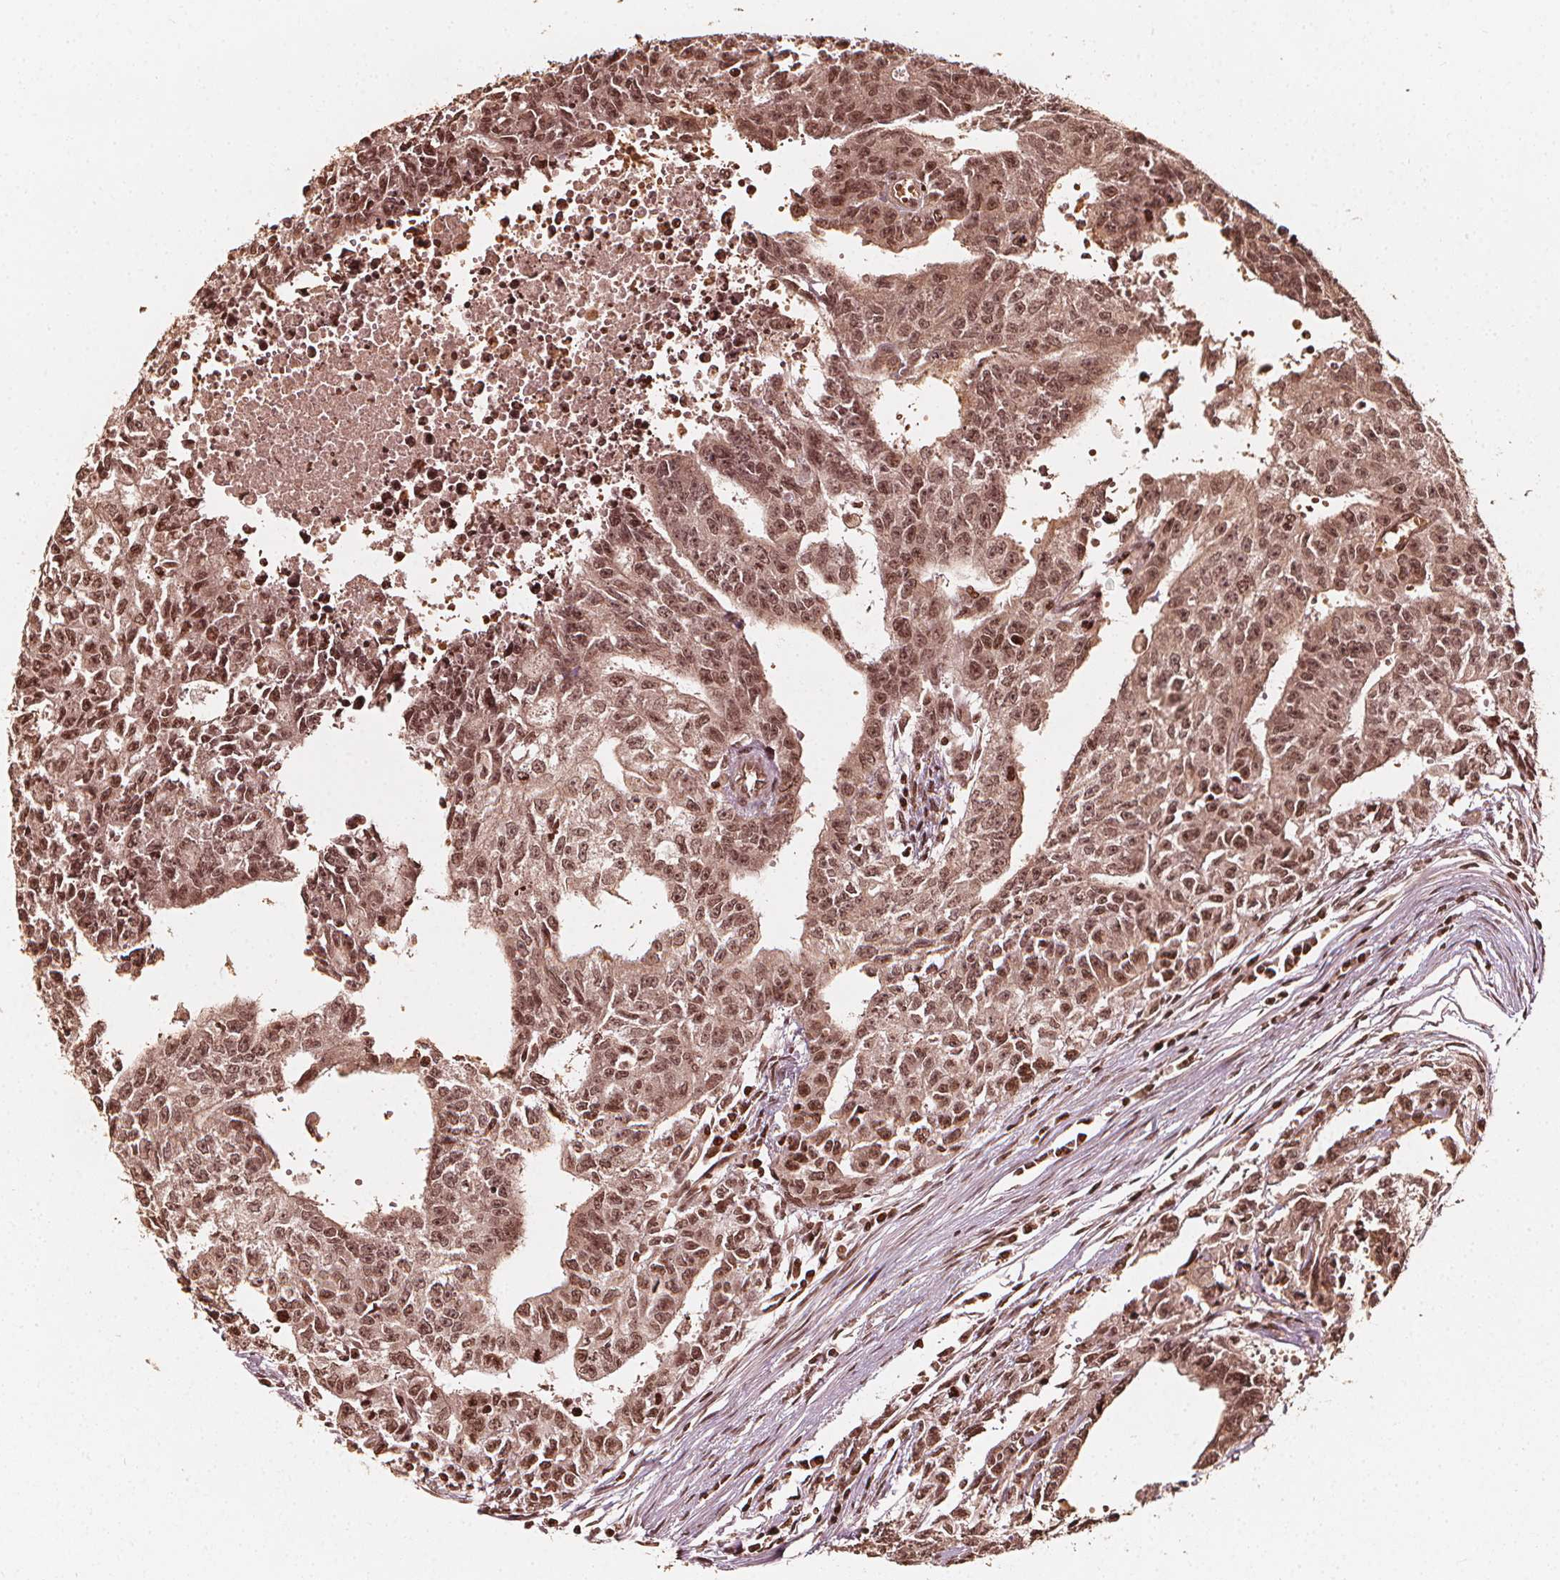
{"staining": {"intensity": "moderate", "quantity": ">75%", "location": "nuclear"}, "tissue": "testis cancer", "cell_type": "Tumor cells", "image_type": "cancer", "snomed": [{"axis": "morphology", "description": "Carcinoma, Embryonal, NOS"}, {"axis": "morphology", "description": "Teratoma, malignant, NOS"}, {"axis": "topography", "description": "Testis"}], "caption": "Immunohistochemical staining of human embryonal carcinoma (testis) shows moderate nuclear protein staining in about >75% of tumor cells.", "gene": "H3C14", "patient": {"sex": "male", "age": 24}}